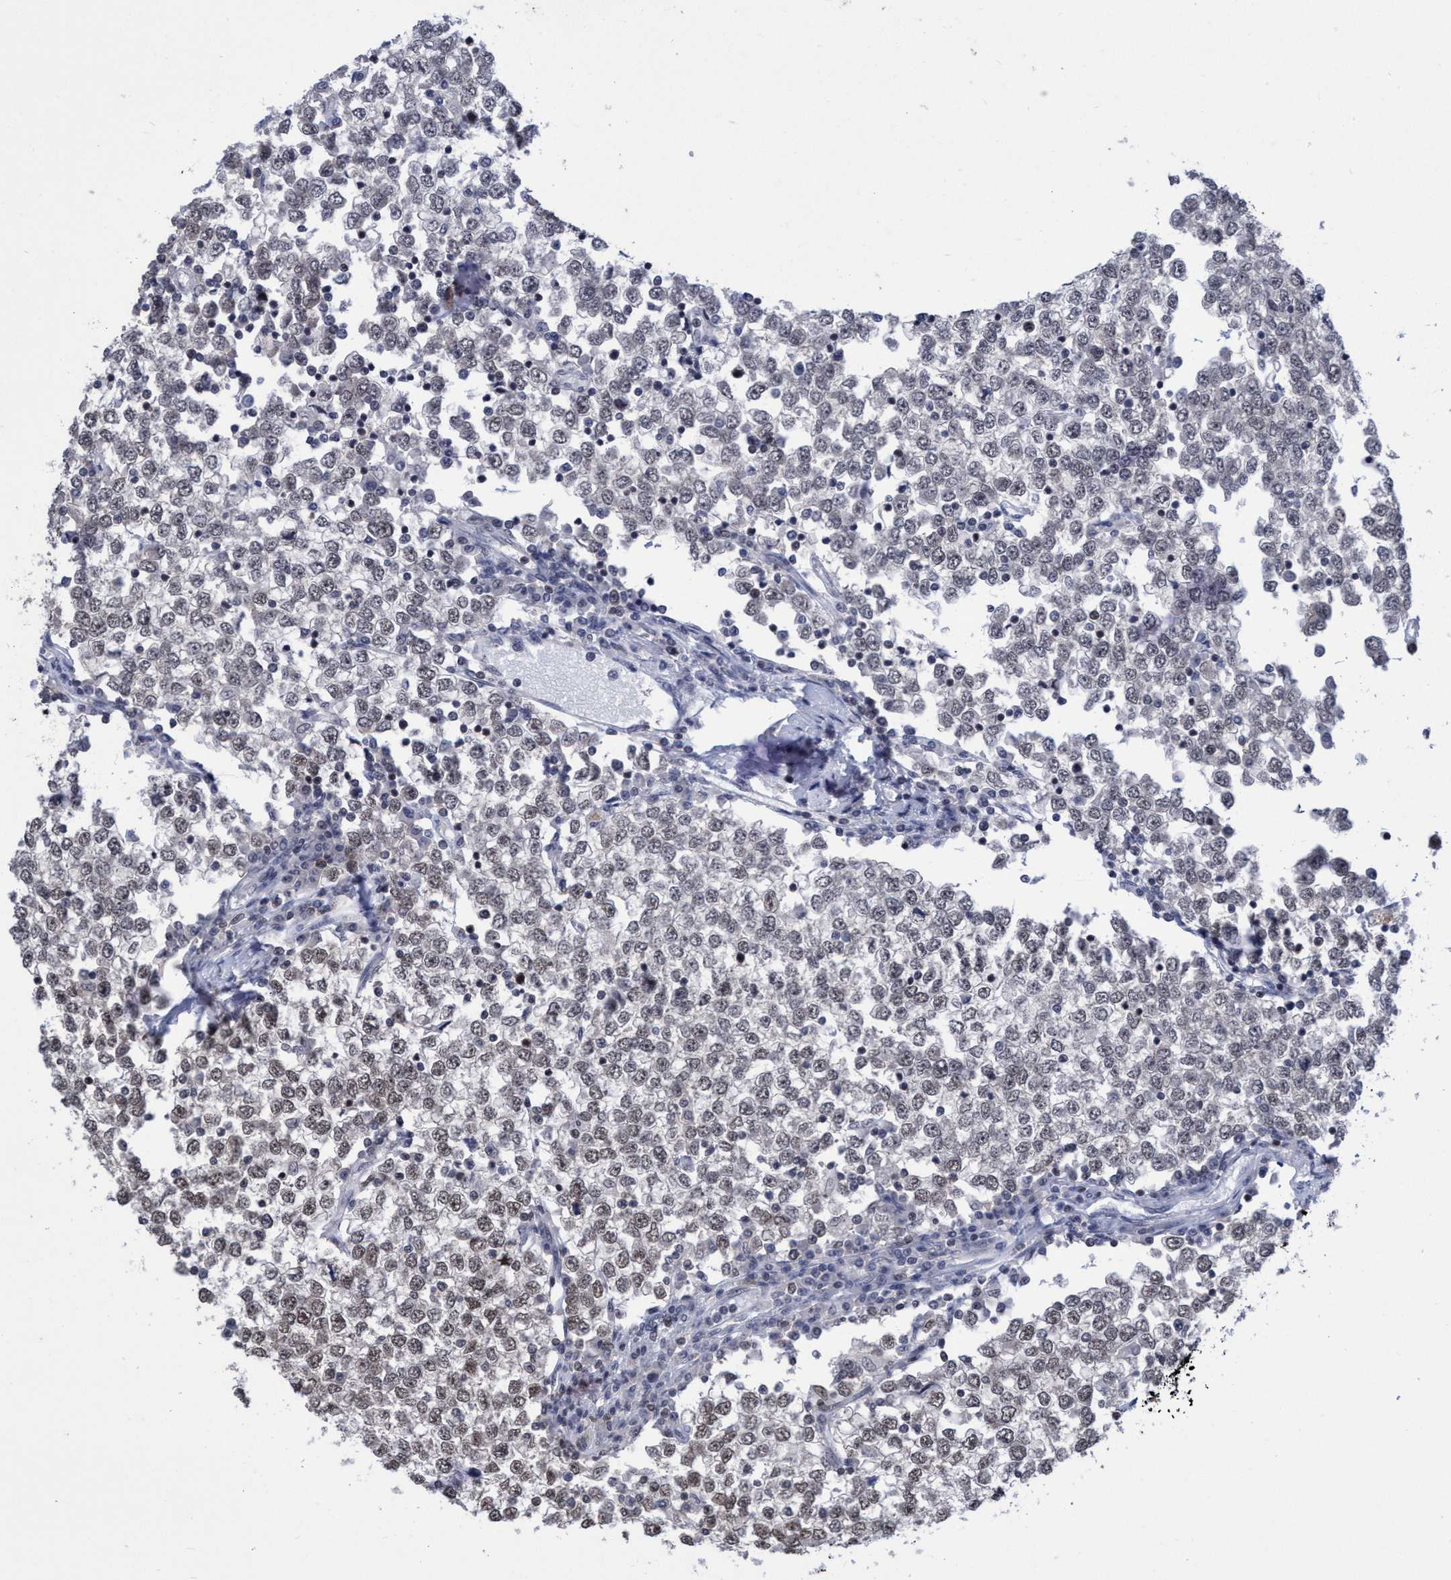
{"staining": {"intensity": "weak", "quantity": "<25%", "location": "nuclear"}, "tissue": "testis cancer", "cell_type": "Tumor cells", "image_type": "cancer", "snomed": [{"axis": "morphology", "description": "Seminoma, NOS"}, {"axis": "topography", "description": "Testis"}], "caption": "Tumor cells are negative for brown protein staining in testis cancer (seminoma).", "gene": "C9orf78", "patient": {"sex": "male", "age": 65}}